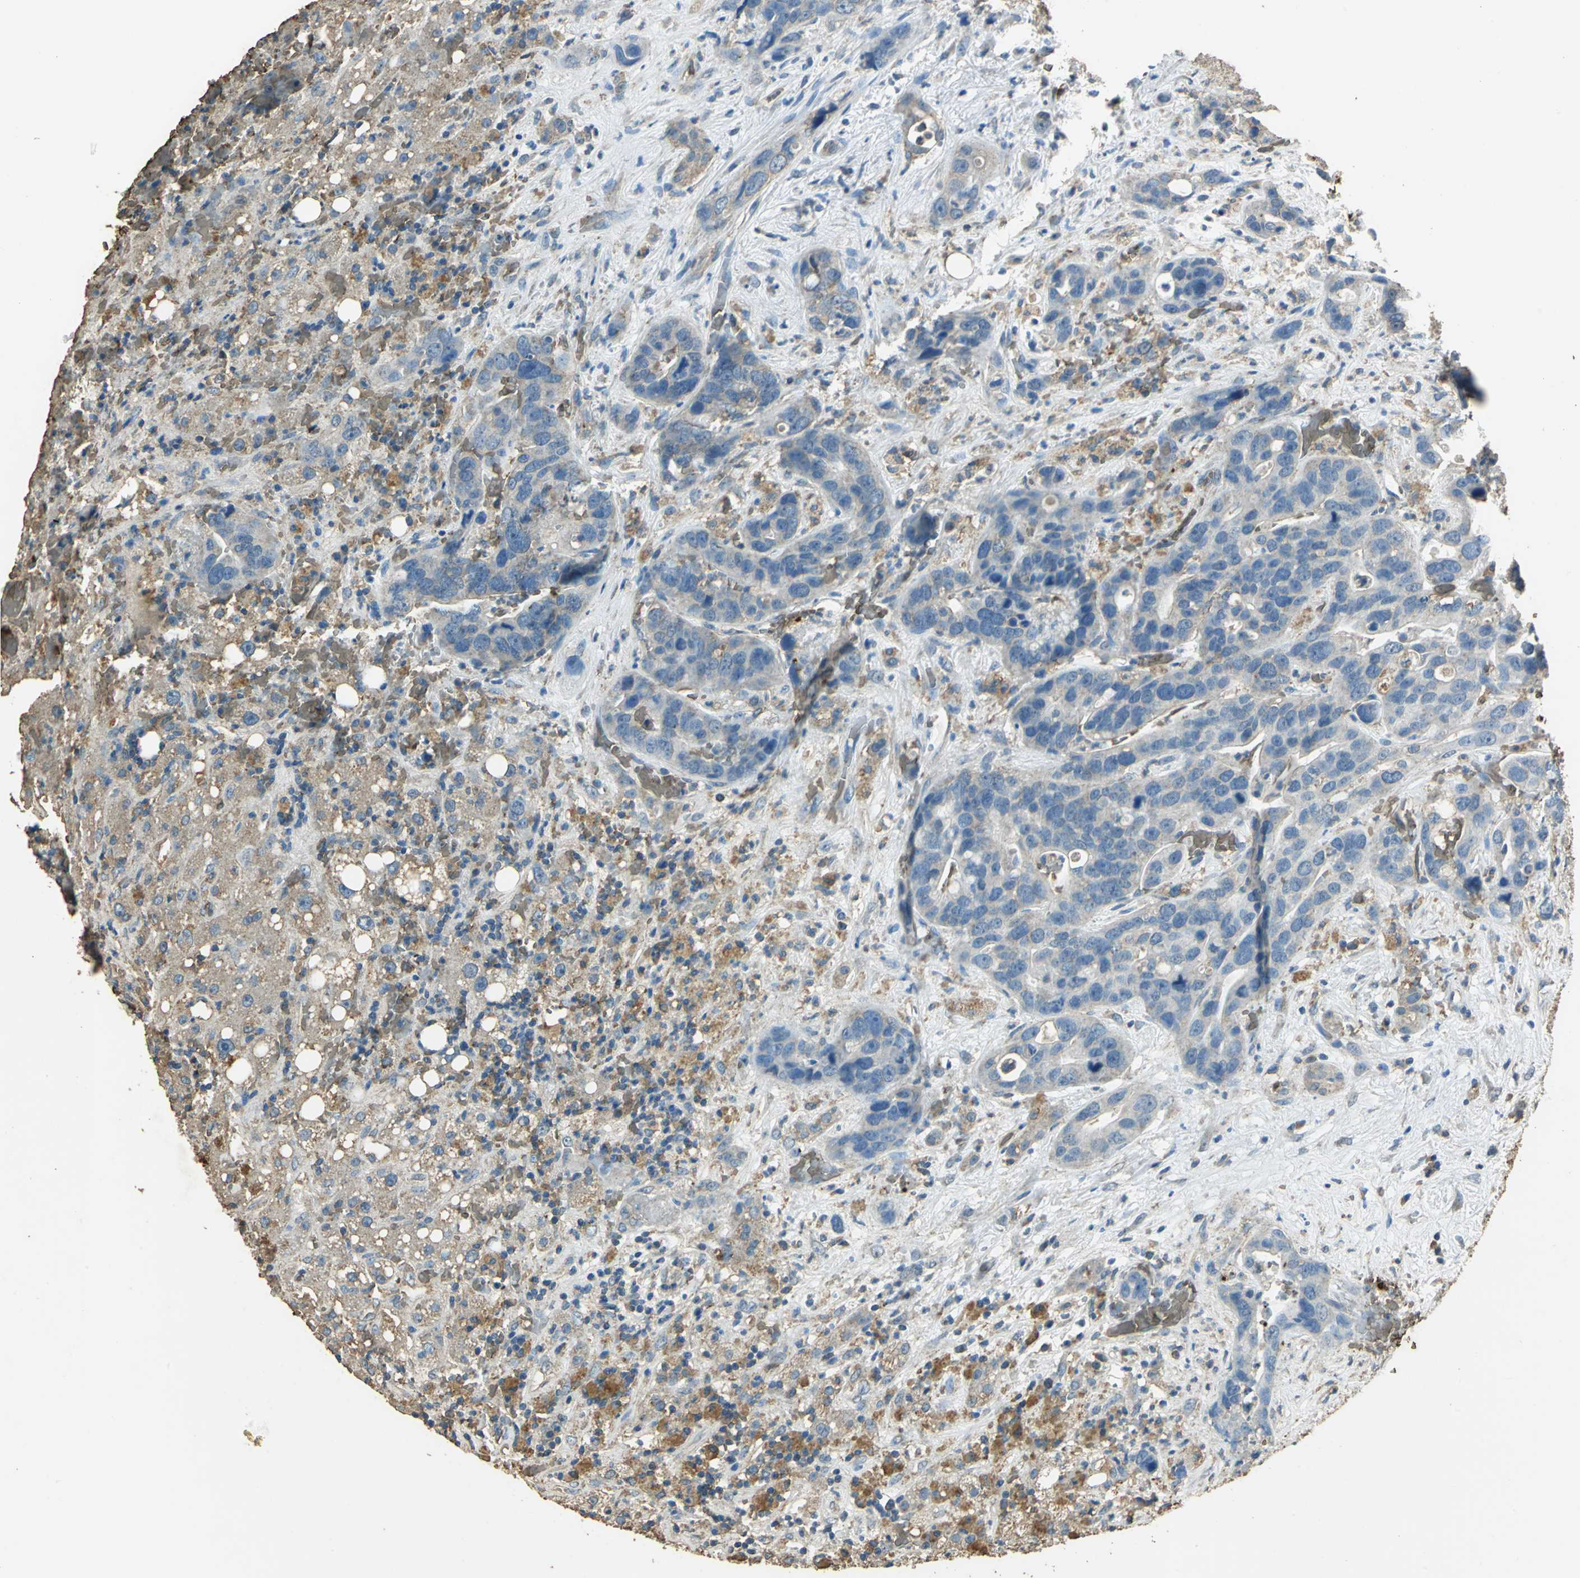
{"staining": {"intensity": "weak", "quantity": "25%-75%", "location": "cytoplasmic/membranous"}, "tissue": "liver cancer", "cell_type": "Tumor cells", "image_type": "cancer", "snomed": [{"axis": "morphology", "description": "Cholangiocarcinoma"}, {"axis": "topography", "description": "Liver"}], "caption": "Immunohistochemical staining of human liver cholangiocarcinoma demonstrates low levels of weak cytoplasmic/membranous positivity in about 25%-75% of tumor cells.", "gene": "TRAPPC2", "patient": {"sex": "female", "age": 65}}